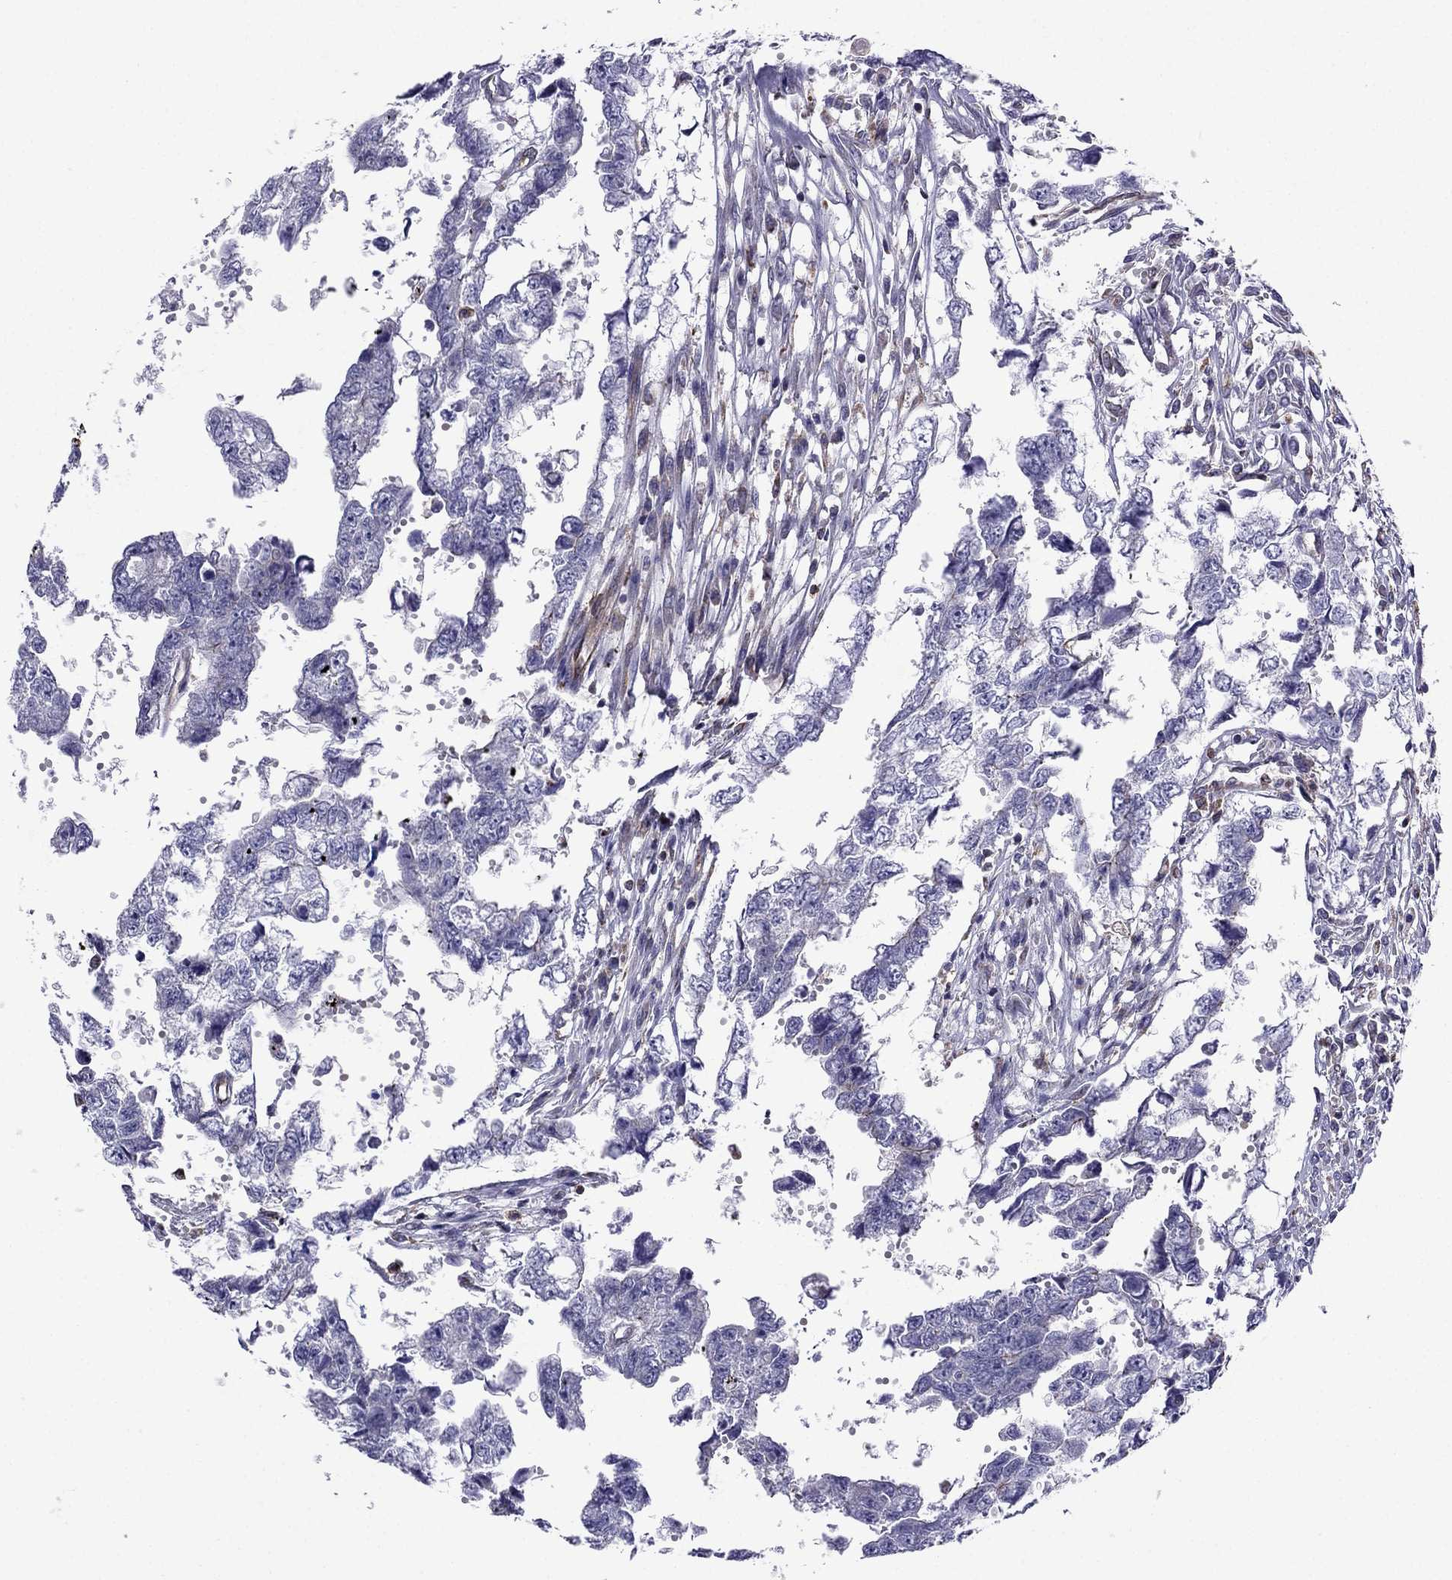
{"staining": {"intensity": "negative", "quantity": "none", "location": "none"}, "tissue": "testis cancer", "cell_type": "Tumor cells", "image_type": "cancer", "snomed": [{"axis": "morphology", "description": "Carcinoma, Embryonal, NOS"}, {"axis": "morphology", "description": "Teratoma, malignant, NOS"}, {"axis": "topography", "description": "Testis"}], "caption": "Immunohistochemical staining of human malignant teratoma (testis) reveals no significant positivity in tumor cells.", "gene": "GNAL", "patient": {"sex": "male", "age": 44}}